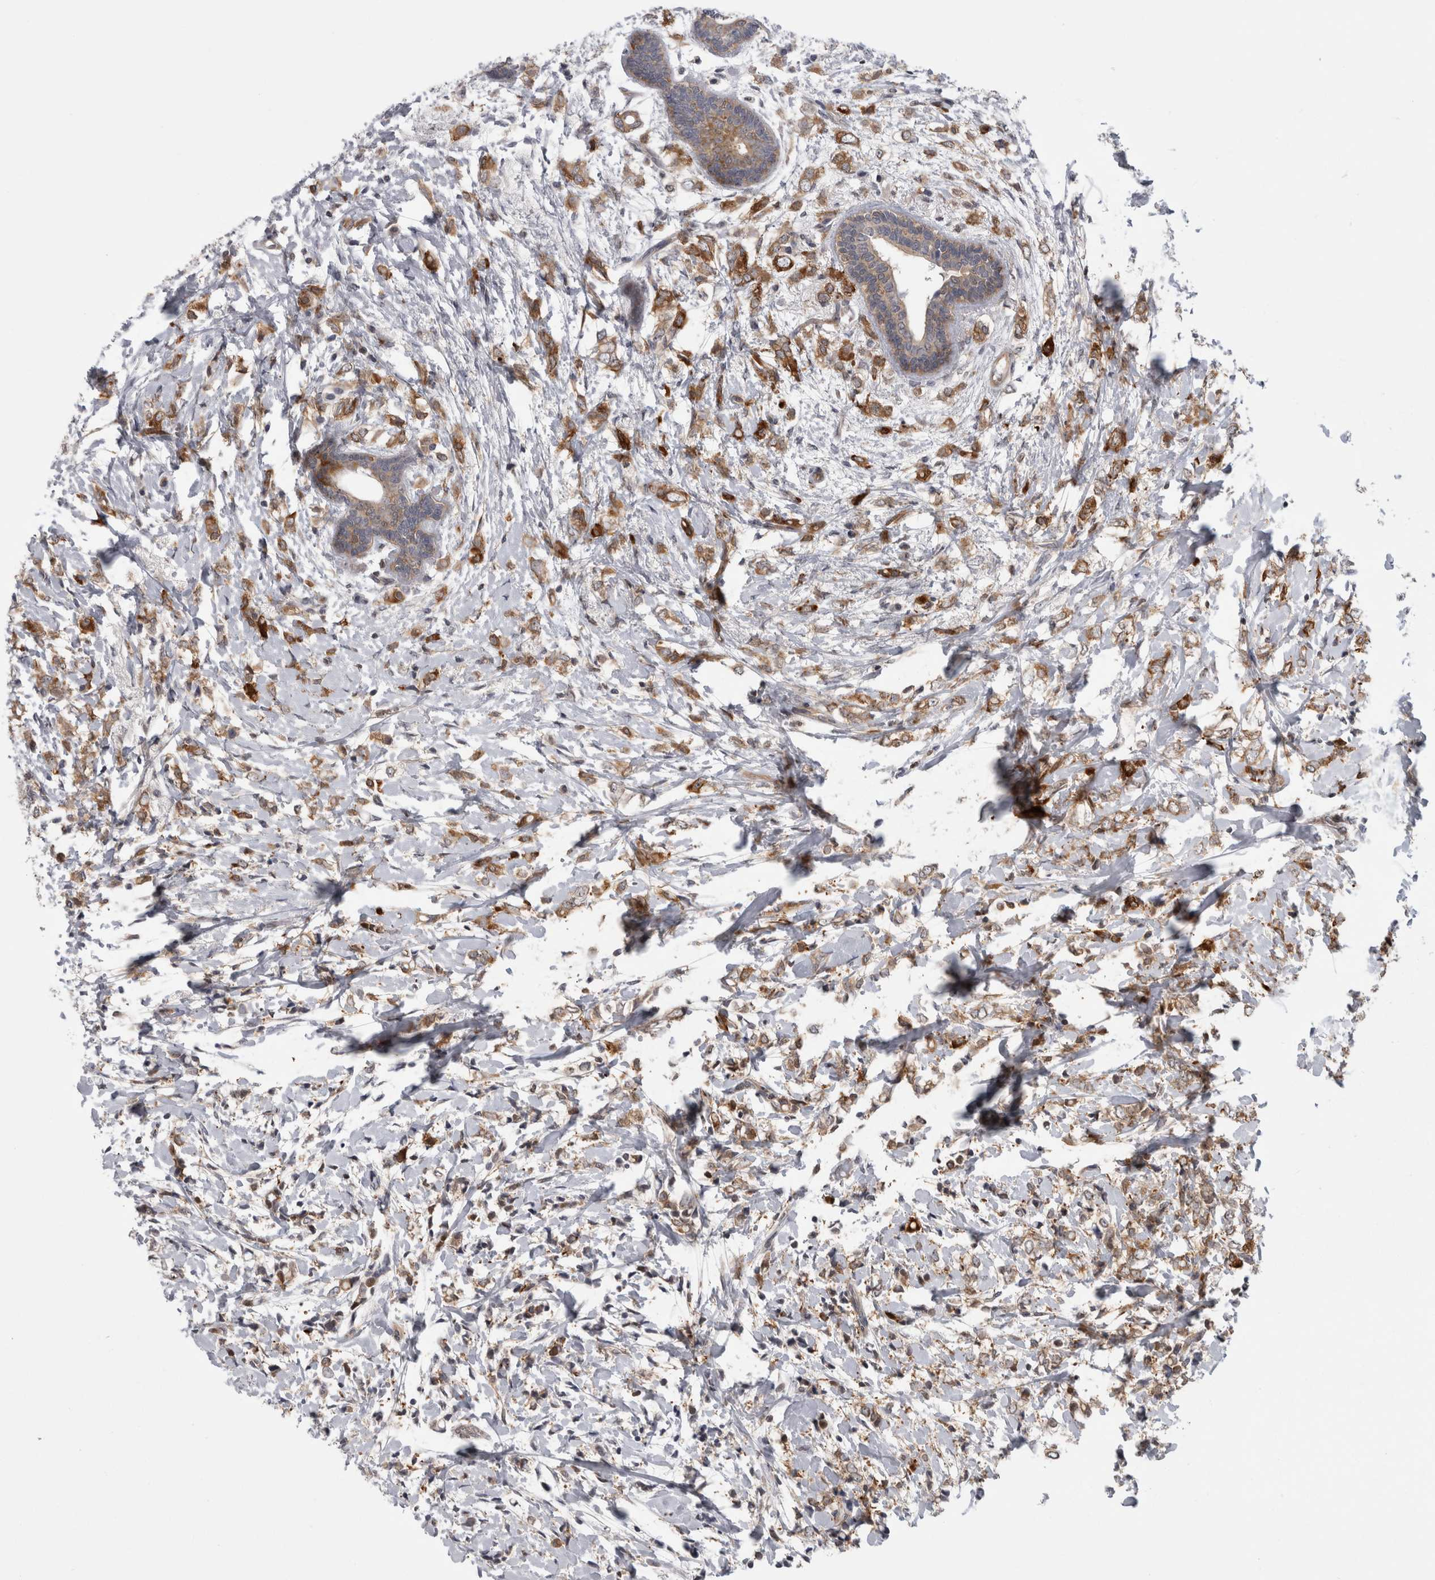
{"staining": {"intensity": "moderate", "quantity": ">75%", "location": "cytoplasmic/membranous"}, "tissue": "breast cancer", "cell_type": "Tumor cells", "image_type": "cancer", "snomed": [{"axis": "morphology", "description": "Normal tissue, NOS"}, {"axis": "morphology", "description": "Lobular carcinoma"}, {"axis": "topography", "description": "Breast"}], "caption": "DAB (3,3'-diaminobenzidine) immunohistochemical staining of lobular carcinoma (breast) exhibits moderate cytoplasmic/membranous protein positivity in approximately >75% of tumor cells. (Stains: DAB in brown, nuclei in blue, Microscopy: brightfield microscopy at high magnification).", "gene": "CACYBP", "patient": {"sex": "female", "age": 47}}